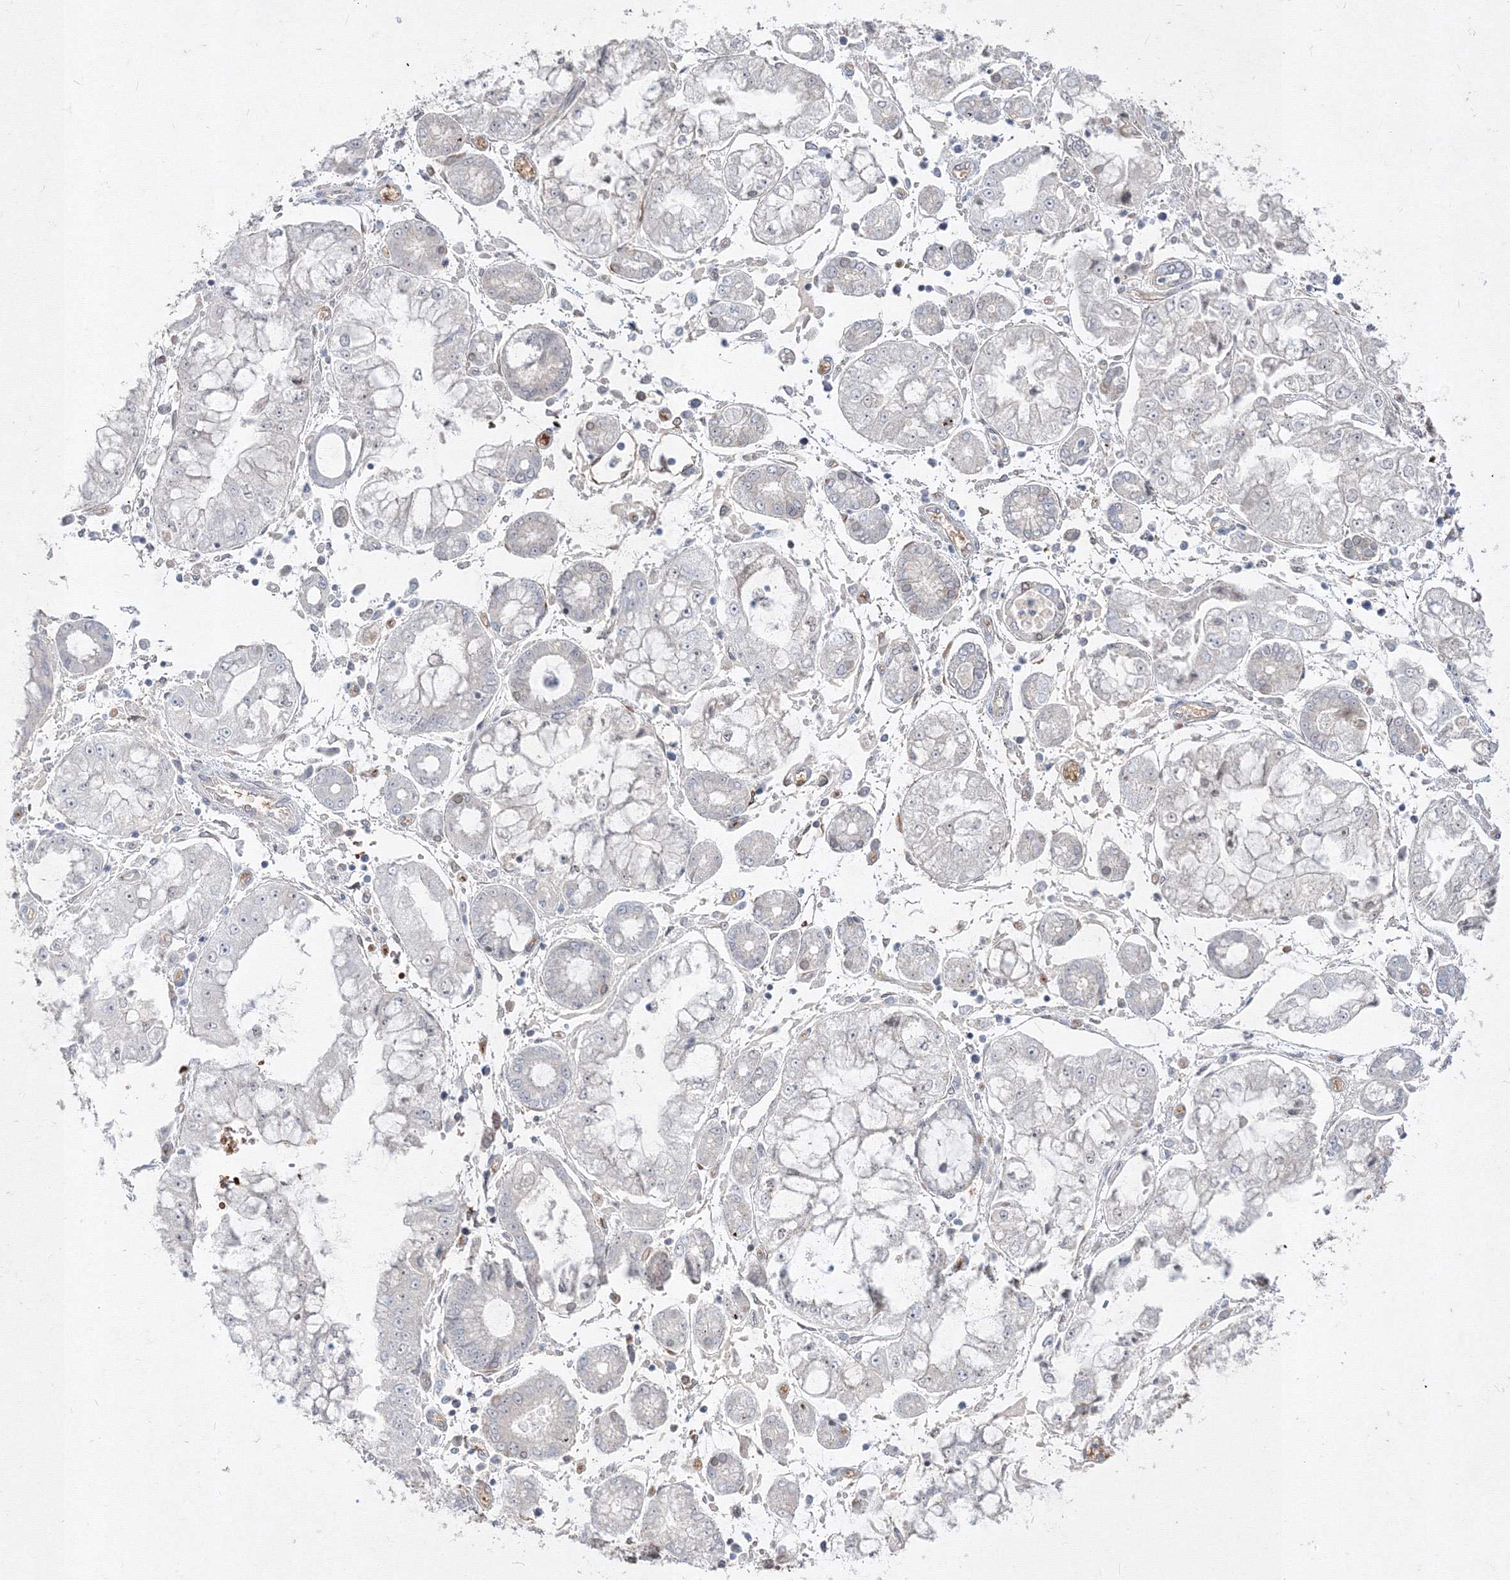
{"staining": {"intensity": "negative", "quantity": "none", "location": "none"}, "tissue": "stomach cancer", "cell_type": "Tumor cells", "image_type": "cancer", "snomed": [{"axis": "morphology", "description": "Adenocarcinoma, NOS"}, {"axis": "topography", "description": "Stomach"}], "caption": "A histopathology image of adenocarcinoma (stomach) stained for a protein shows no brown staining in tumor cells. Nuclei are stained in blue.", "gene": "DNAJB2", "patient": {"sex": "male", "age": 76}}